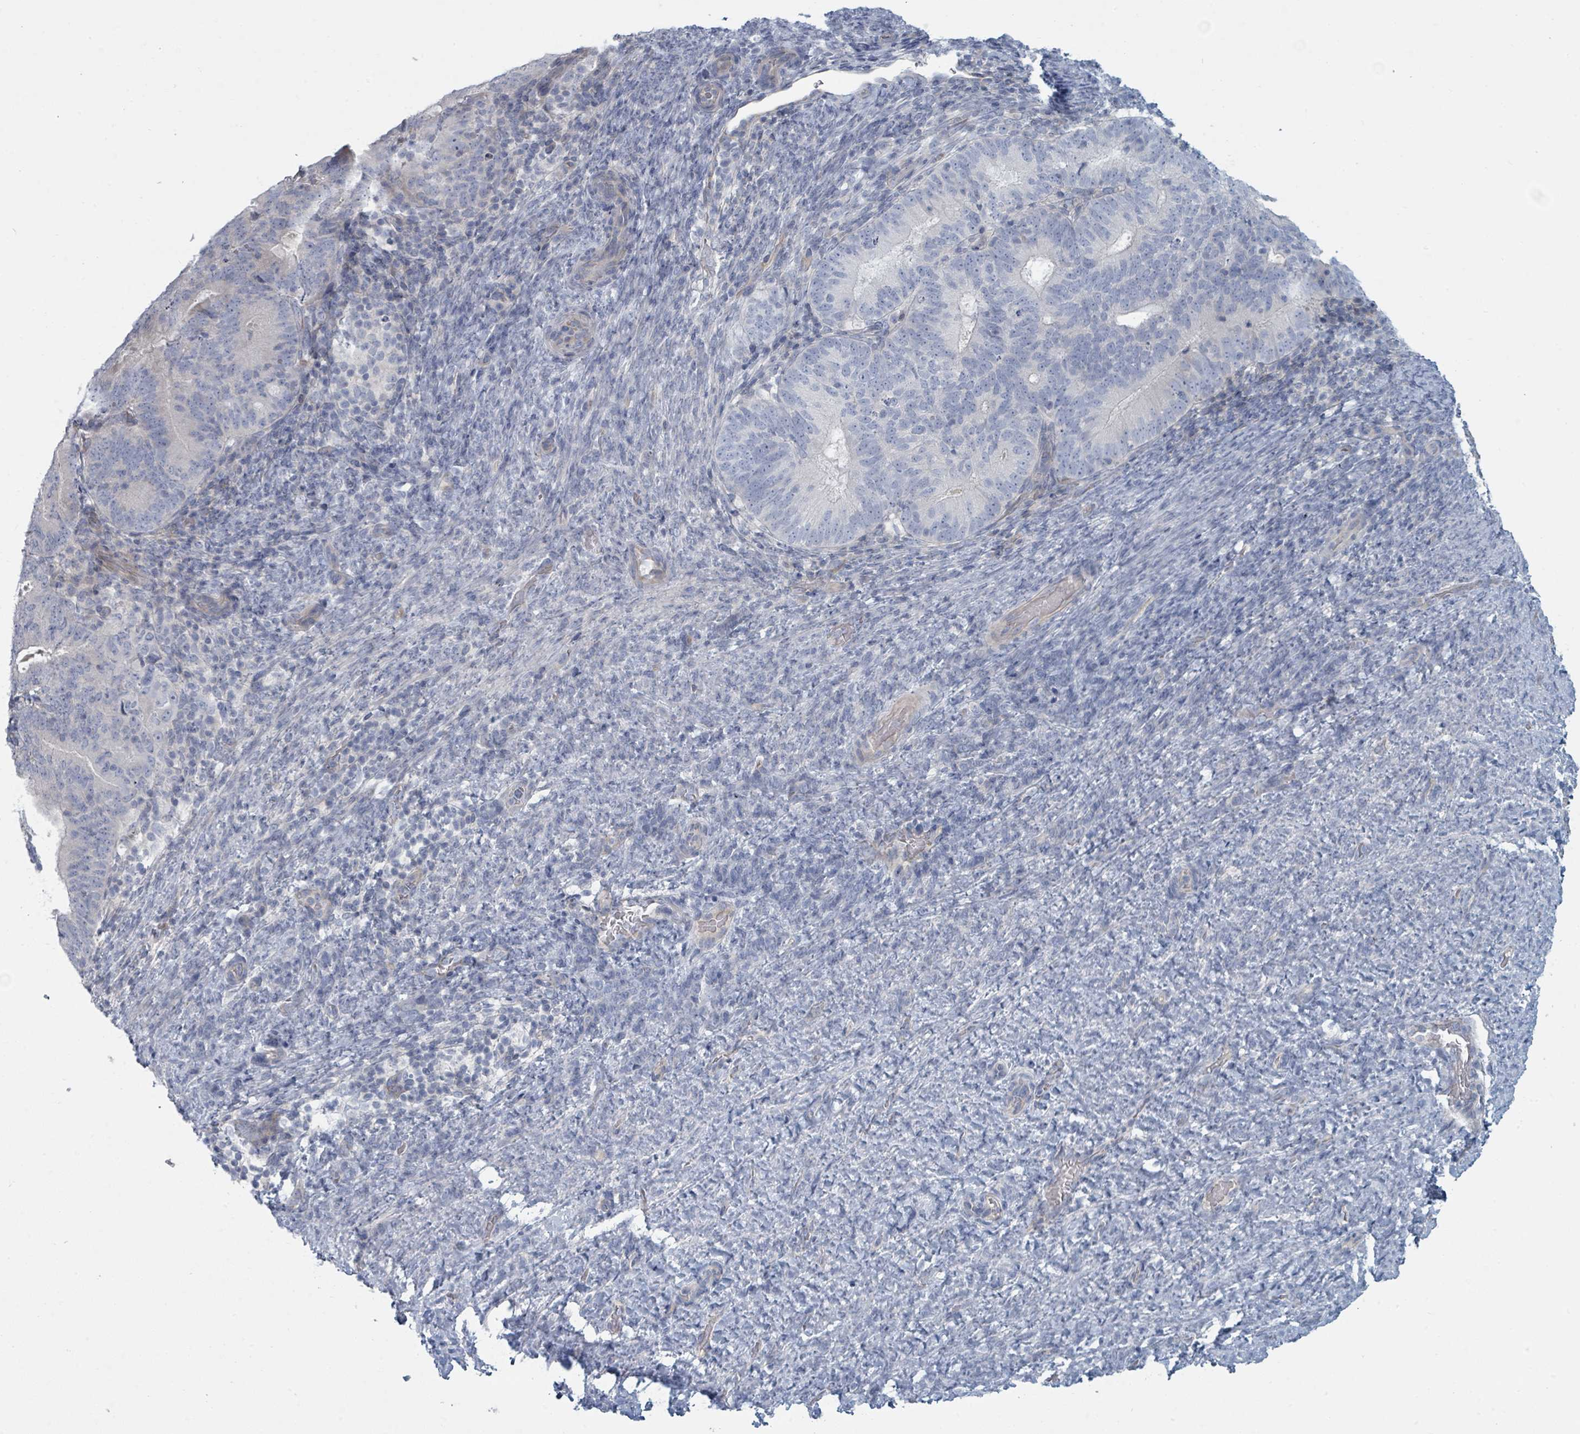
{"staining": {"intensity": "negative", "quantity": "none", "location": "none"}, "tissue": "endometrial cancer", "cell_type": "Tumor cells", "image_type": "cancer", "snomed": [{"axis": "morphology", "description": "Adenocarcinoma, NOS"}, {"axis": "topography", "description": "Endometrium"}], "caption": "DAB (3,3'-diaminobenzidine) immunohistochemical staining of human endometrial adenocarcinoma exhibits no significant staining in tumor cells. Brightfield microscopy of IHC stained with DAB (brown) and hematoxylin (blue), captured at high magnification.", "gene": "SLC25A45", "patient": {"sex": "female", "age": 70}}